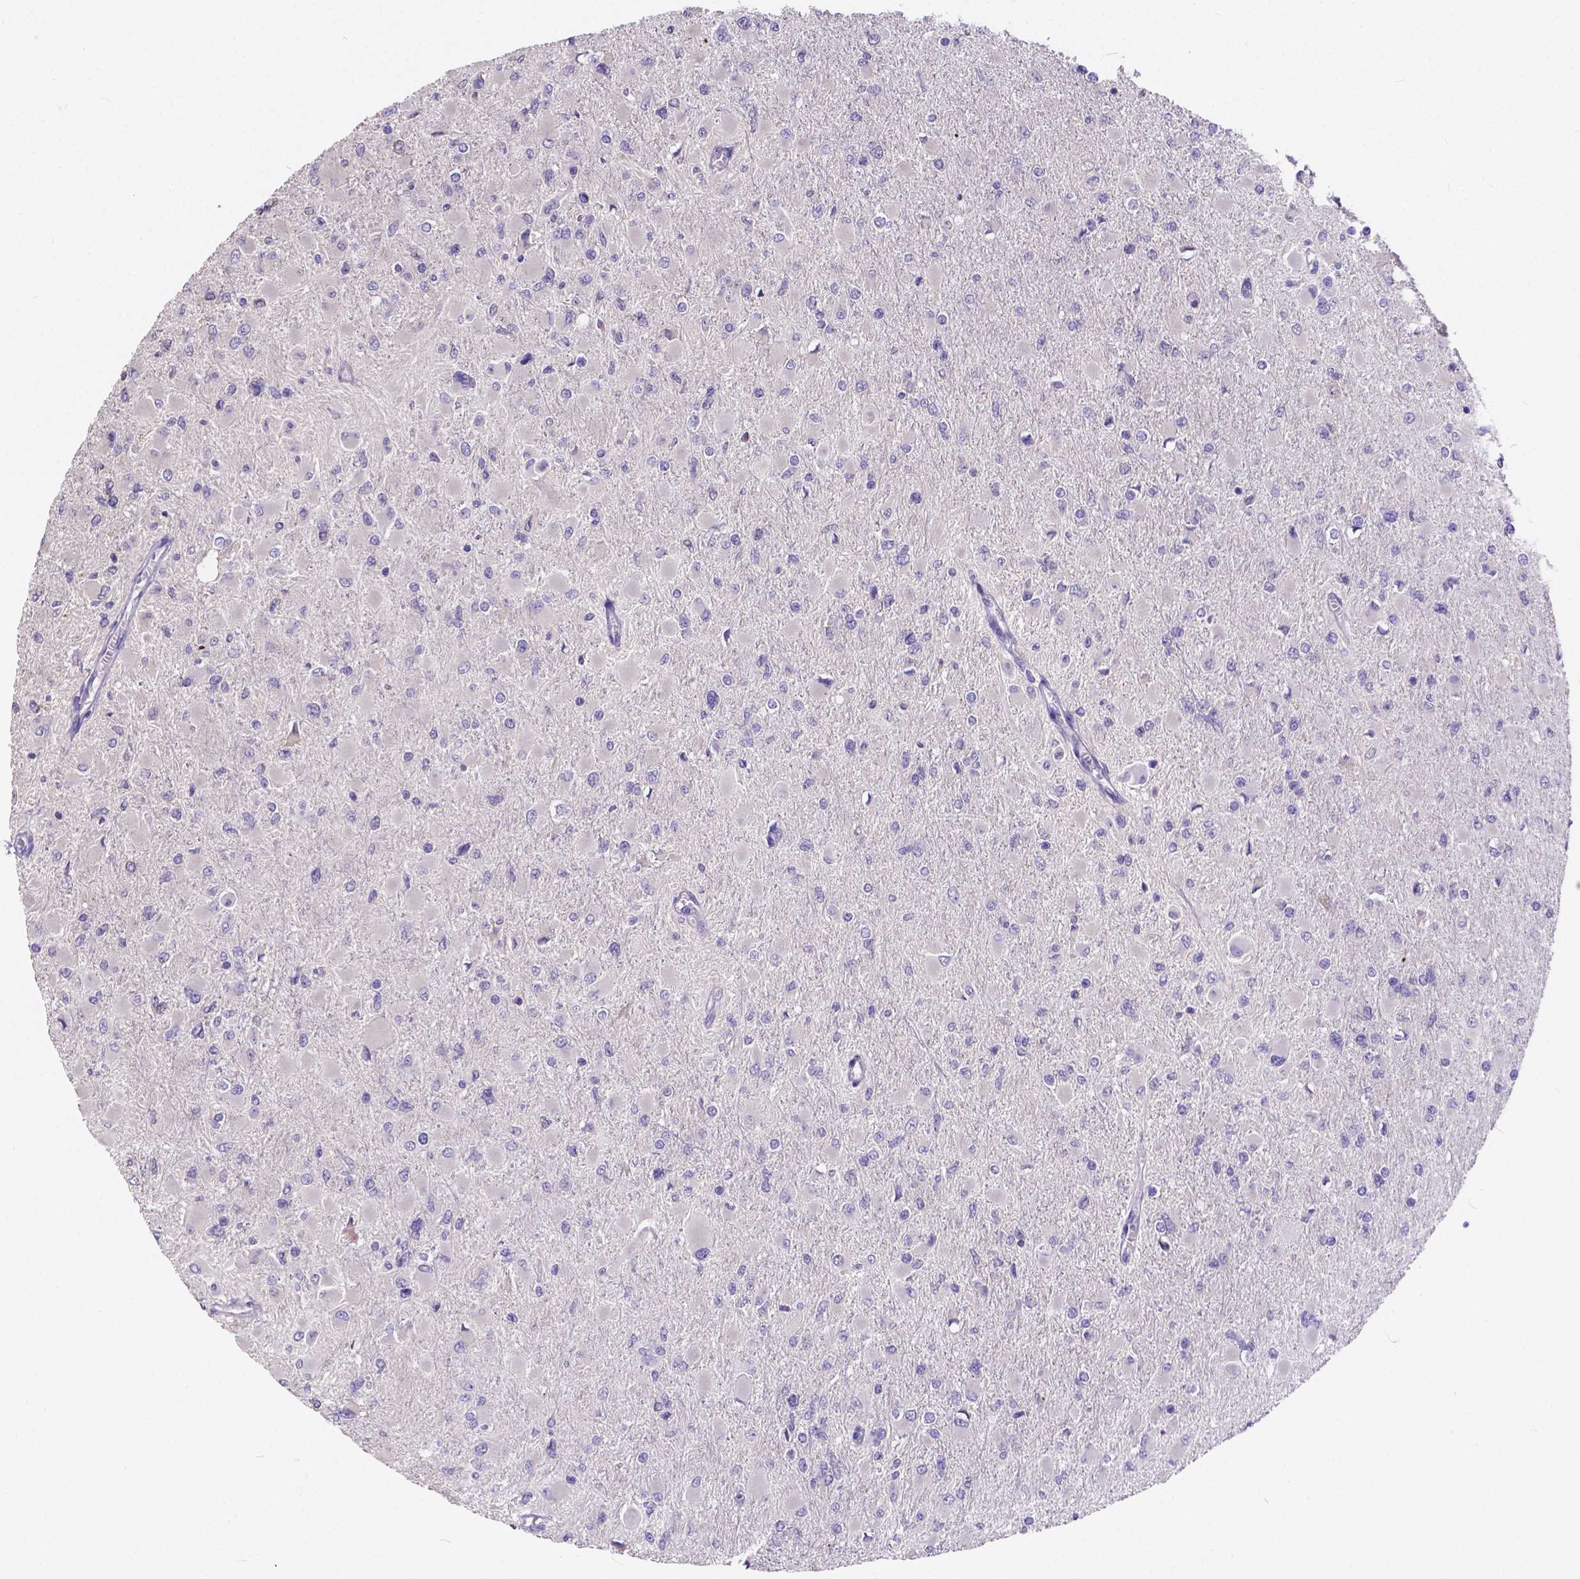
{"staining": {"intensity": "negative", "quantity": "none", "location": "none"}, "tissue": "glioma", "cell_type": "Tumor cells", "image_type": "cancer", "snomed": [{"axis": "morphology", "description": "Glioma, malignant, High grade"}, {"axis": "topography", "description": "Cerebral cortex"}], "caption": "Immunohistochemistry histopathology image of glioma stained for a protein (brown), which exhibits no staining in tumor cells. The staining is performed using DAB brown chromogen with nuclei counter-stained in using hematoxylin.", "gene": "ATP6V1D", "patient": {"sex": "female", "age": 36}}